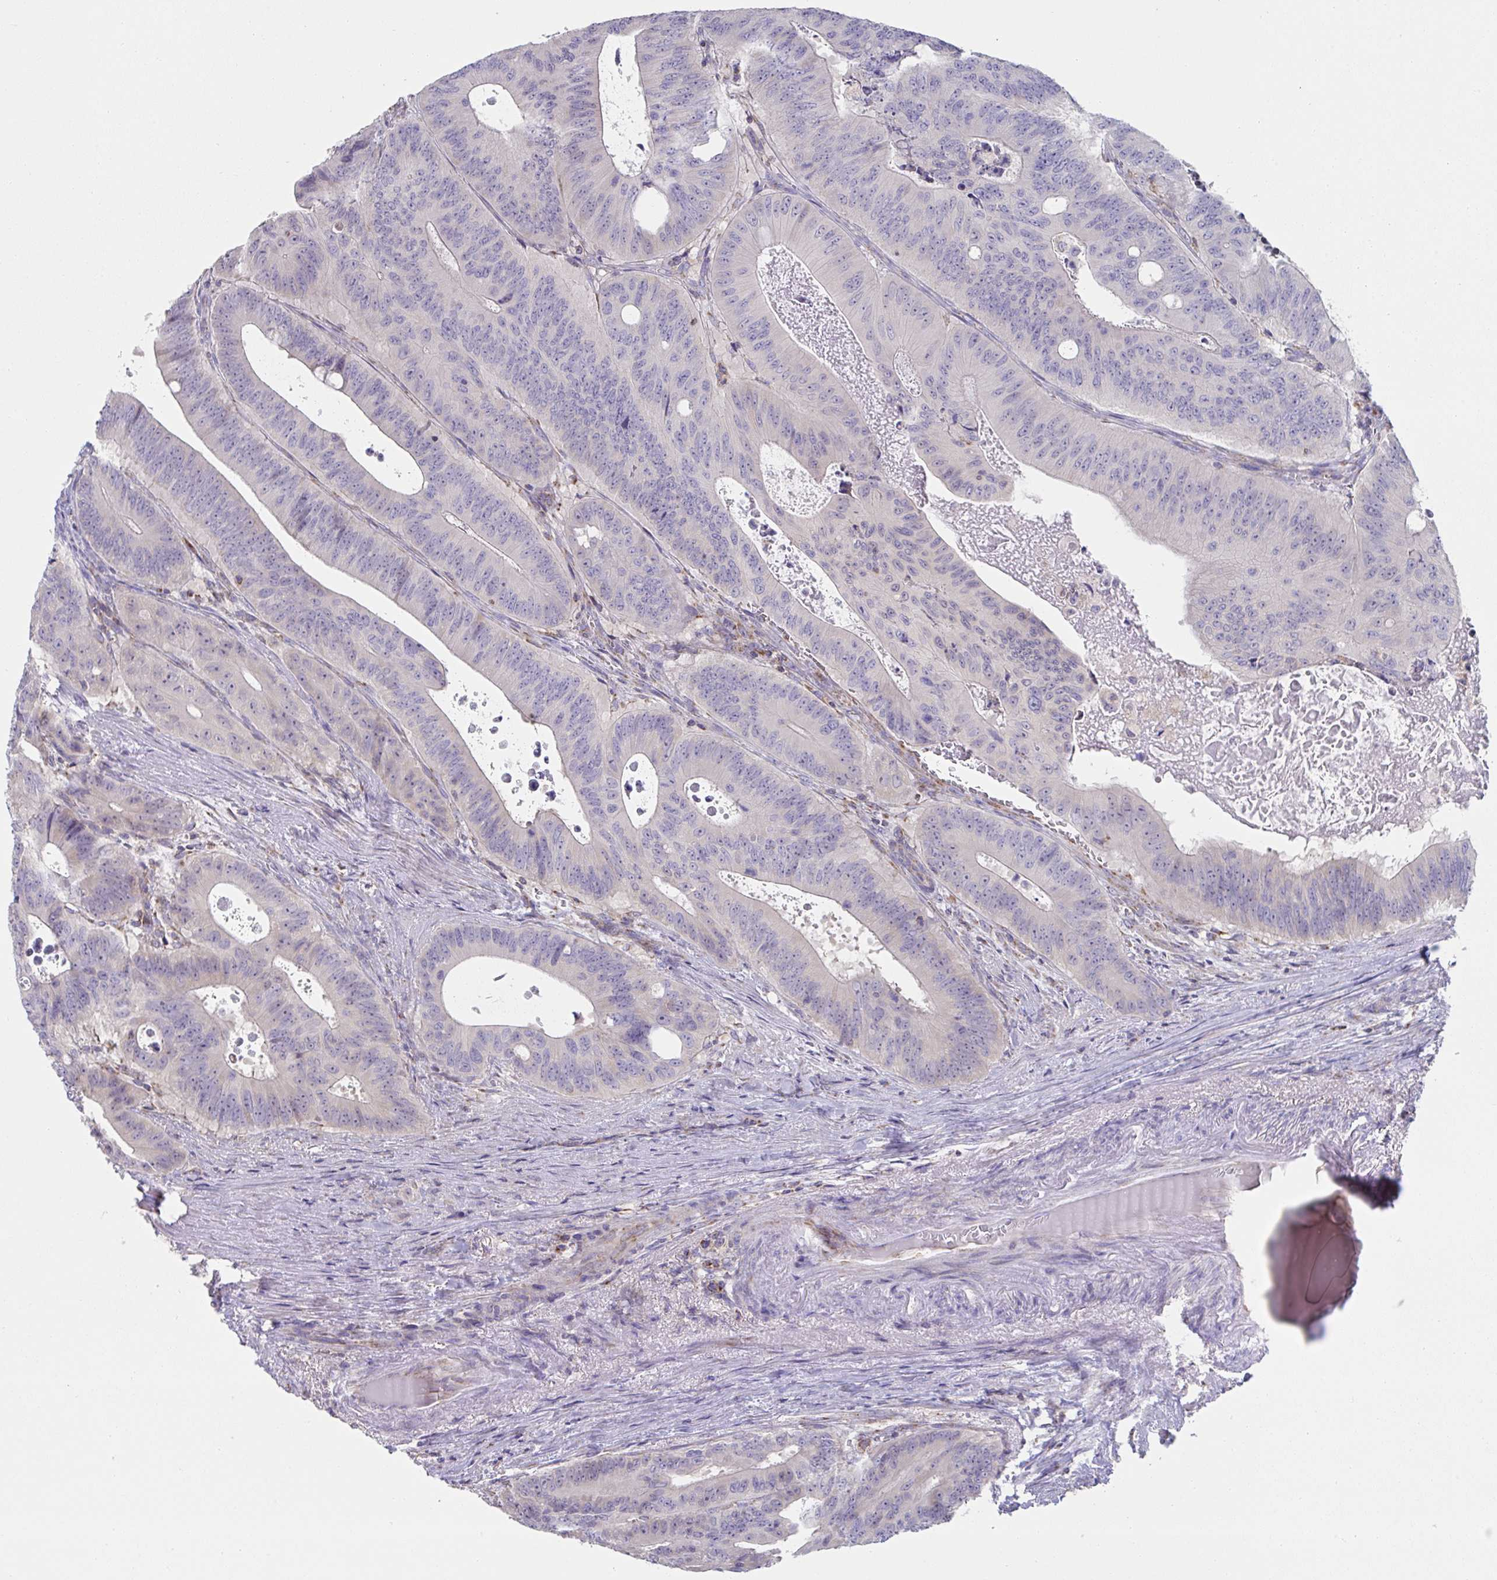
{"staining": {"intensity": "negative", "quantity": "none", "location": "none"}, "tissue": "colorectal cancer", "cell_type": "Tumor cells", "image_type": "cancer", "snomed": [{"axis": "morphology", "description": "Adenocarcinoma, NOS"}, {"axis": "topography", "description": "Colon"}], "caption": "An image of human colorectal cancer is negative for staining in tumor cells. Nuclei are stained in blue.", "gene": "NDUFA7", "patient": {"sex": "male", "age": 62}}